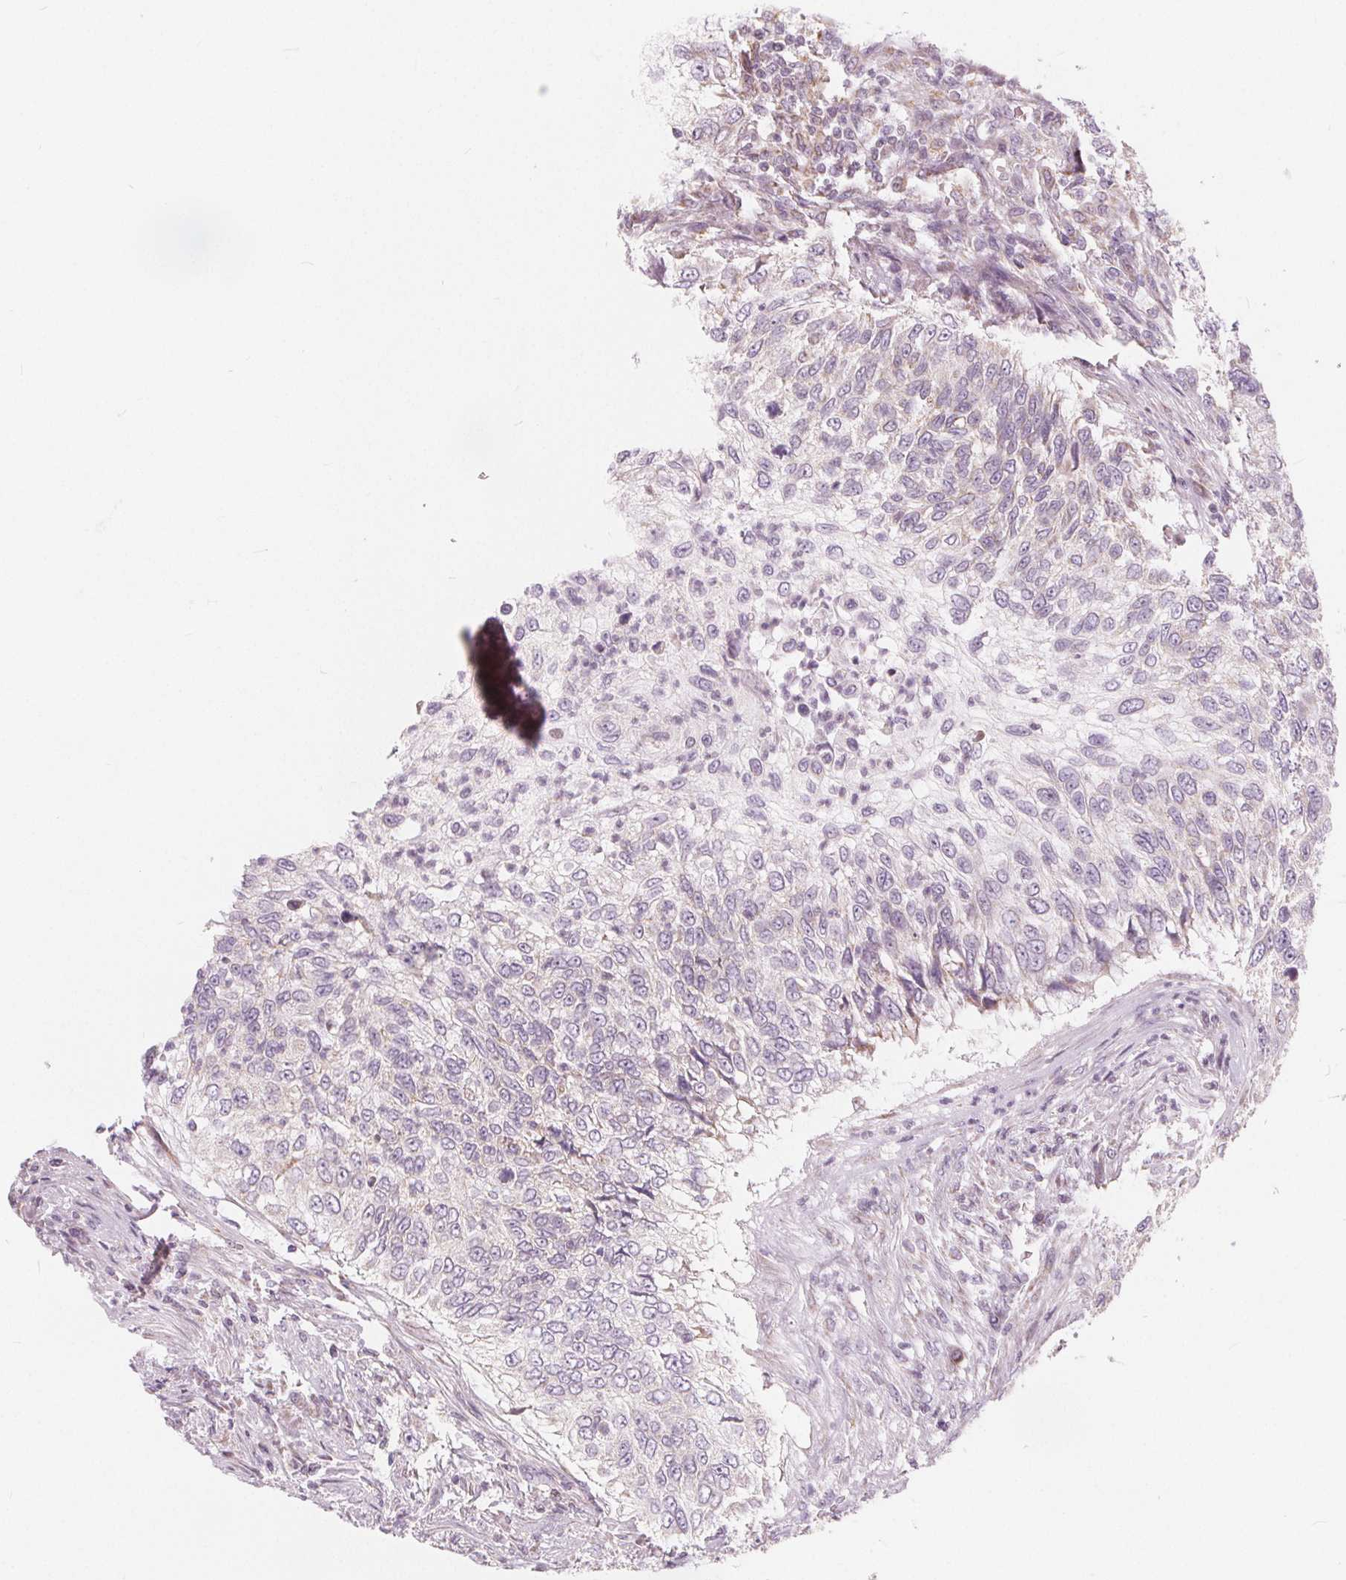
{"staining": {"intensity": "negative", "quantity": "none", "location": "none"}, "tissue": "urothelial cancer", "cell_type": "Tumor cells", "image_type": "cancer", "snomed": [{"axis": "morphology", "description": "Urothelial carcinoma, High grade"}, {"axis": "topography", "description": "Urinary bladder"}], "caption": "Photomicrograph shows no significant protein positivity in tumor cells of high-grade urothelial carcinoma.", "gene": "NUP210L", "patient": {"sex": "female", "age": 60}}